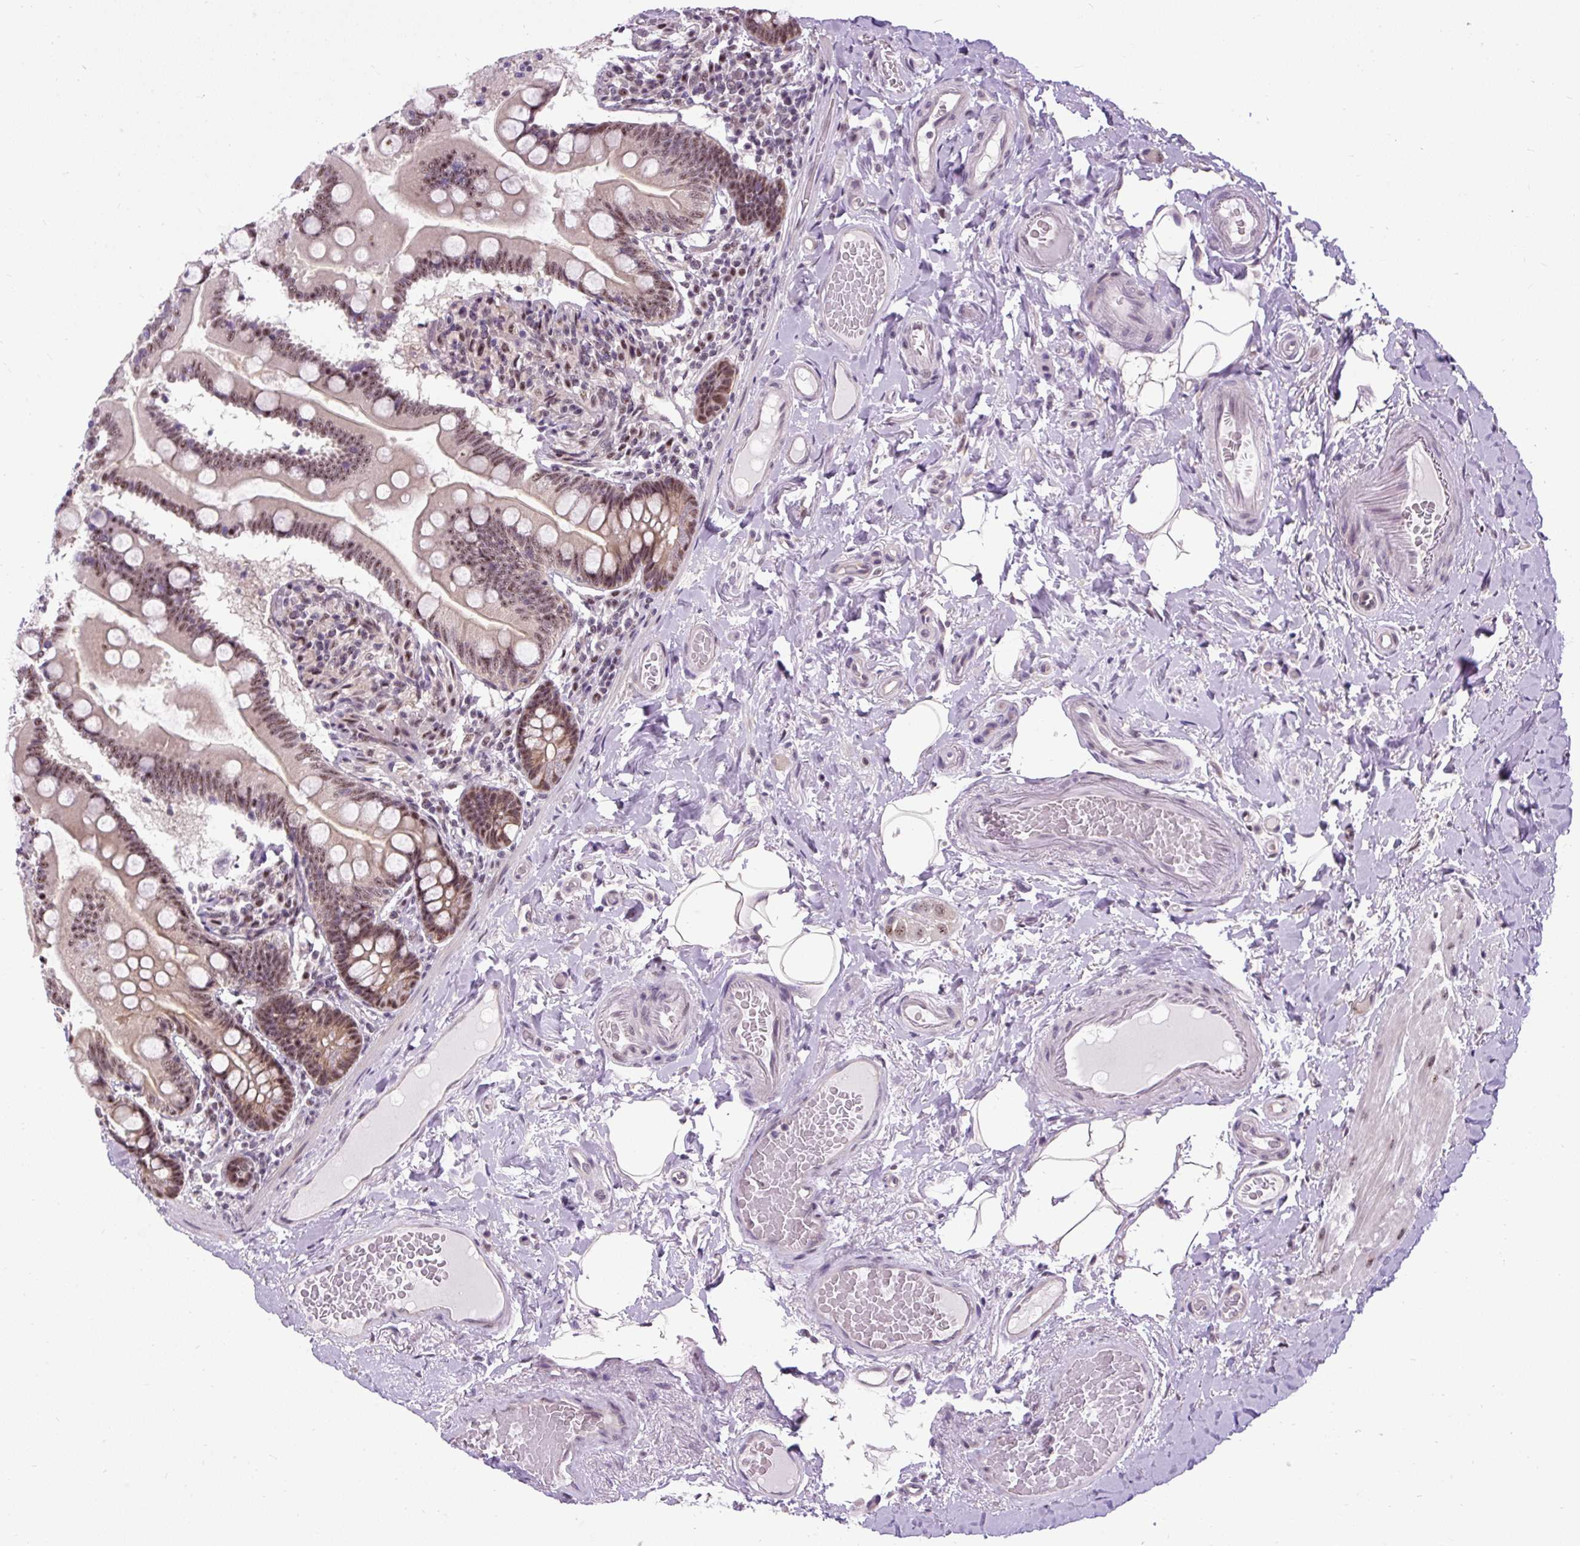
{"staining": {"intensity": "moderate", "quantity": ">75%", "location": "cytoplasmic/membranous,nuclear"}, "tissue": "small intestine", "cell_type": "Glandular cells", "image_type": "normal", "snomed": [{"axis": "morphology", "description": "Normal tissue, NOS"}, {"axis": "topography", "description": "Small intestine"}], "caption": "High-power microscopy captured an immunohistochemistry micrograph of unremarkable small intestine, revealing moderate cytoplasmic/membranous,nuclear expression in about >75% of glandular cells. Nuclei are stained in blue.", "gene": "SMC5", "patient": {"sex": "female", "age": 64}}